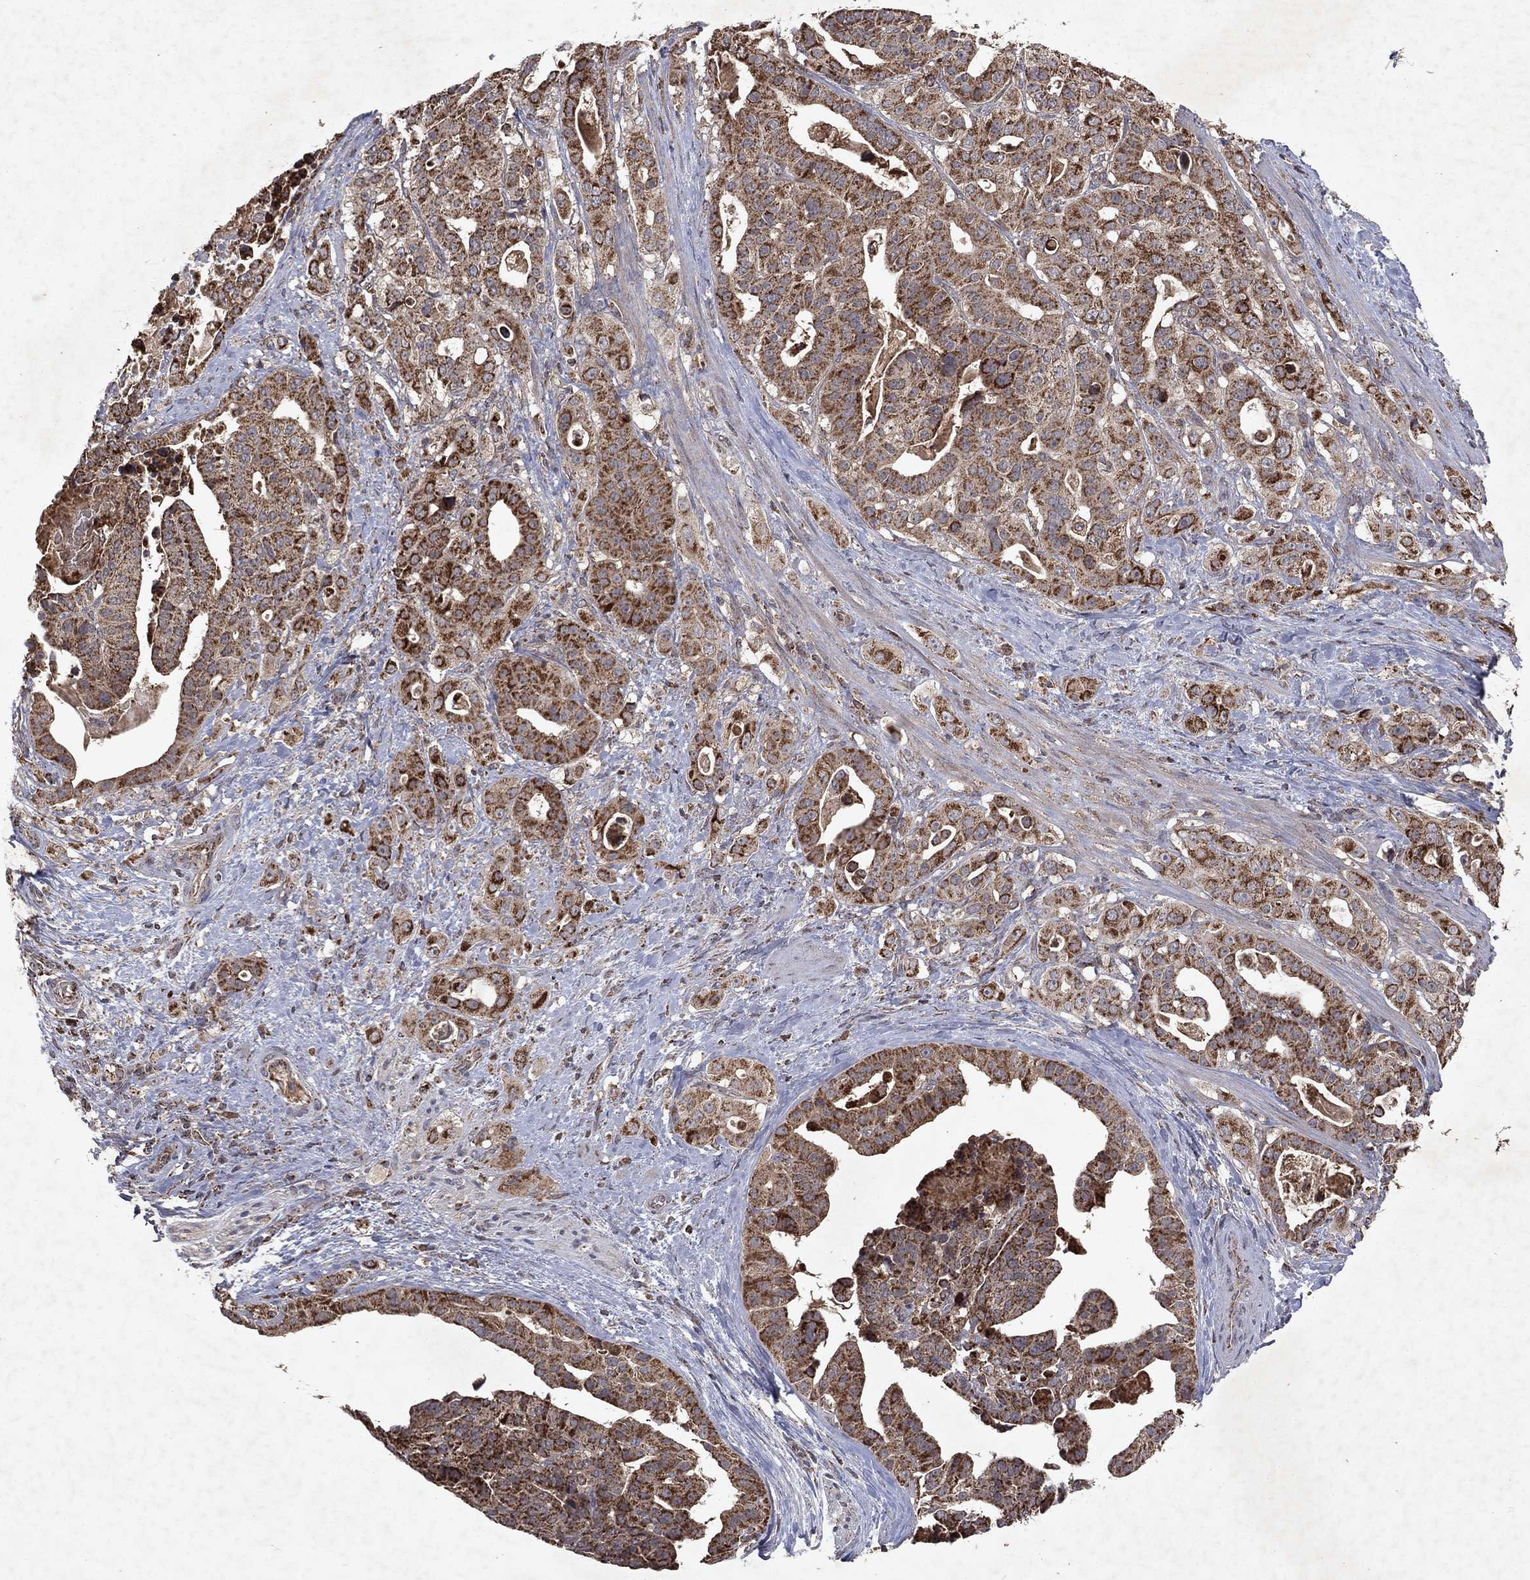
{"staining": {"intensity": "strong", "quantity": "25%-75%", "location": "cytoplasmic/membranous"}, "tissue": "stomach cancer", "cell_type": "Tumor cells", "image_type": "cancer", "snomed": [{"axis": "morphology", "description": "Adenocarcinoma, NOS"}, {"axis": "topography", "description": "Stomach"}], "caption": "This photomicrograph exhibits immunohistochemistry (IHC) staining of human stomach cancer, with high strong cytoplasmic/membranous positivity in about 25%-75% of tumor cells.", "gene": "PYROXD2", "patient": {"sex": "male", "age": 48}}